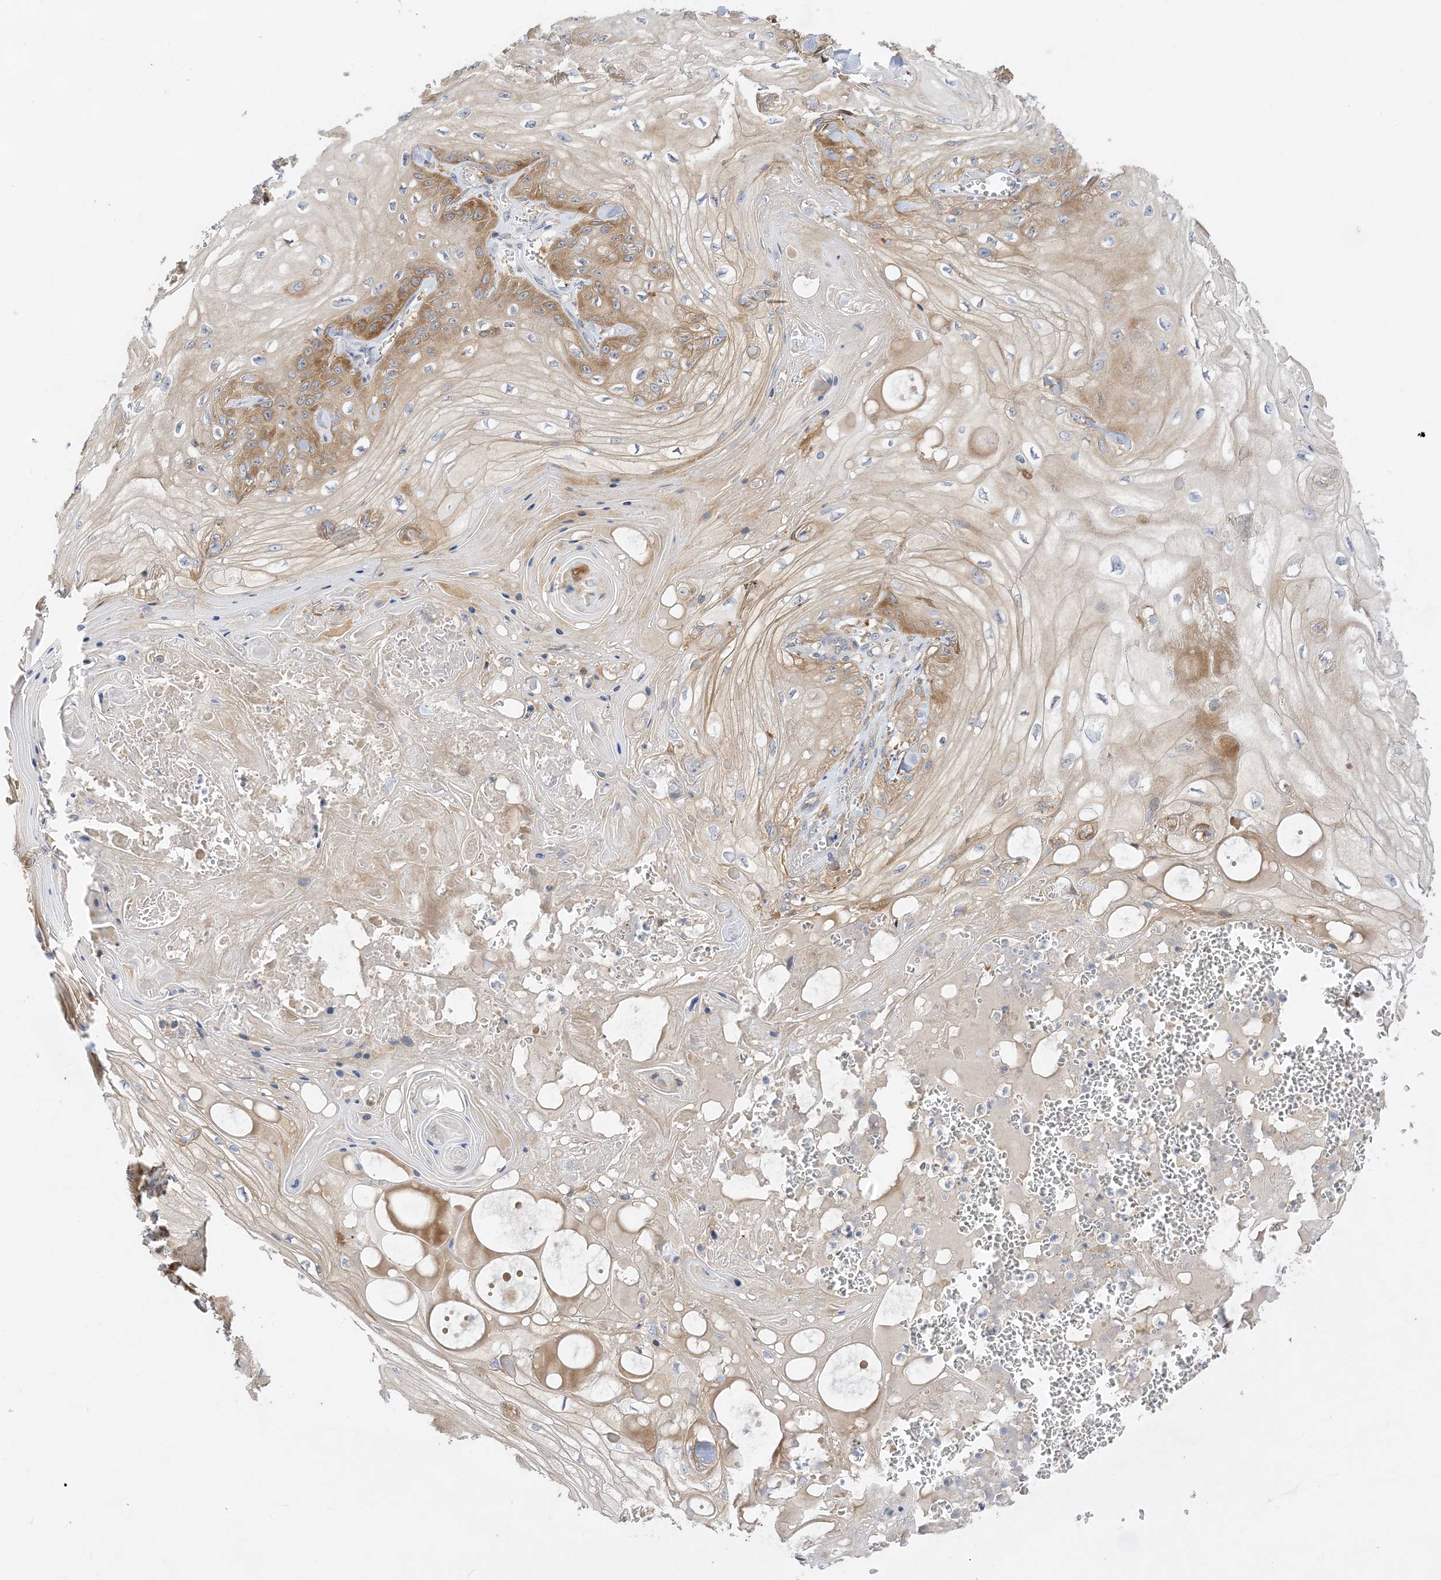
{"staining": {"intensity": "moderate", "quantity": "25%-75%", "location": "cytoplasmic/membranous"}, "tissue": "skin cancer", "cell_type": "Tumor cells", "image_type": "cancer", "snomed": [{"axis": "morphology", "description": "Squamous cell carcinoma, NOS"}, {"axis": "topography", "description": "Skin"}], "caption": "This histopathology image shows immunohistochemistry staining of human skin cancer (squamous cell carcinoma), with medium moderate cytoplasmic/membranous staining in approximately 25%-75% of tumor cells.", "gene": "ARV1", "patient": {"sex": "male", "age": 74}}